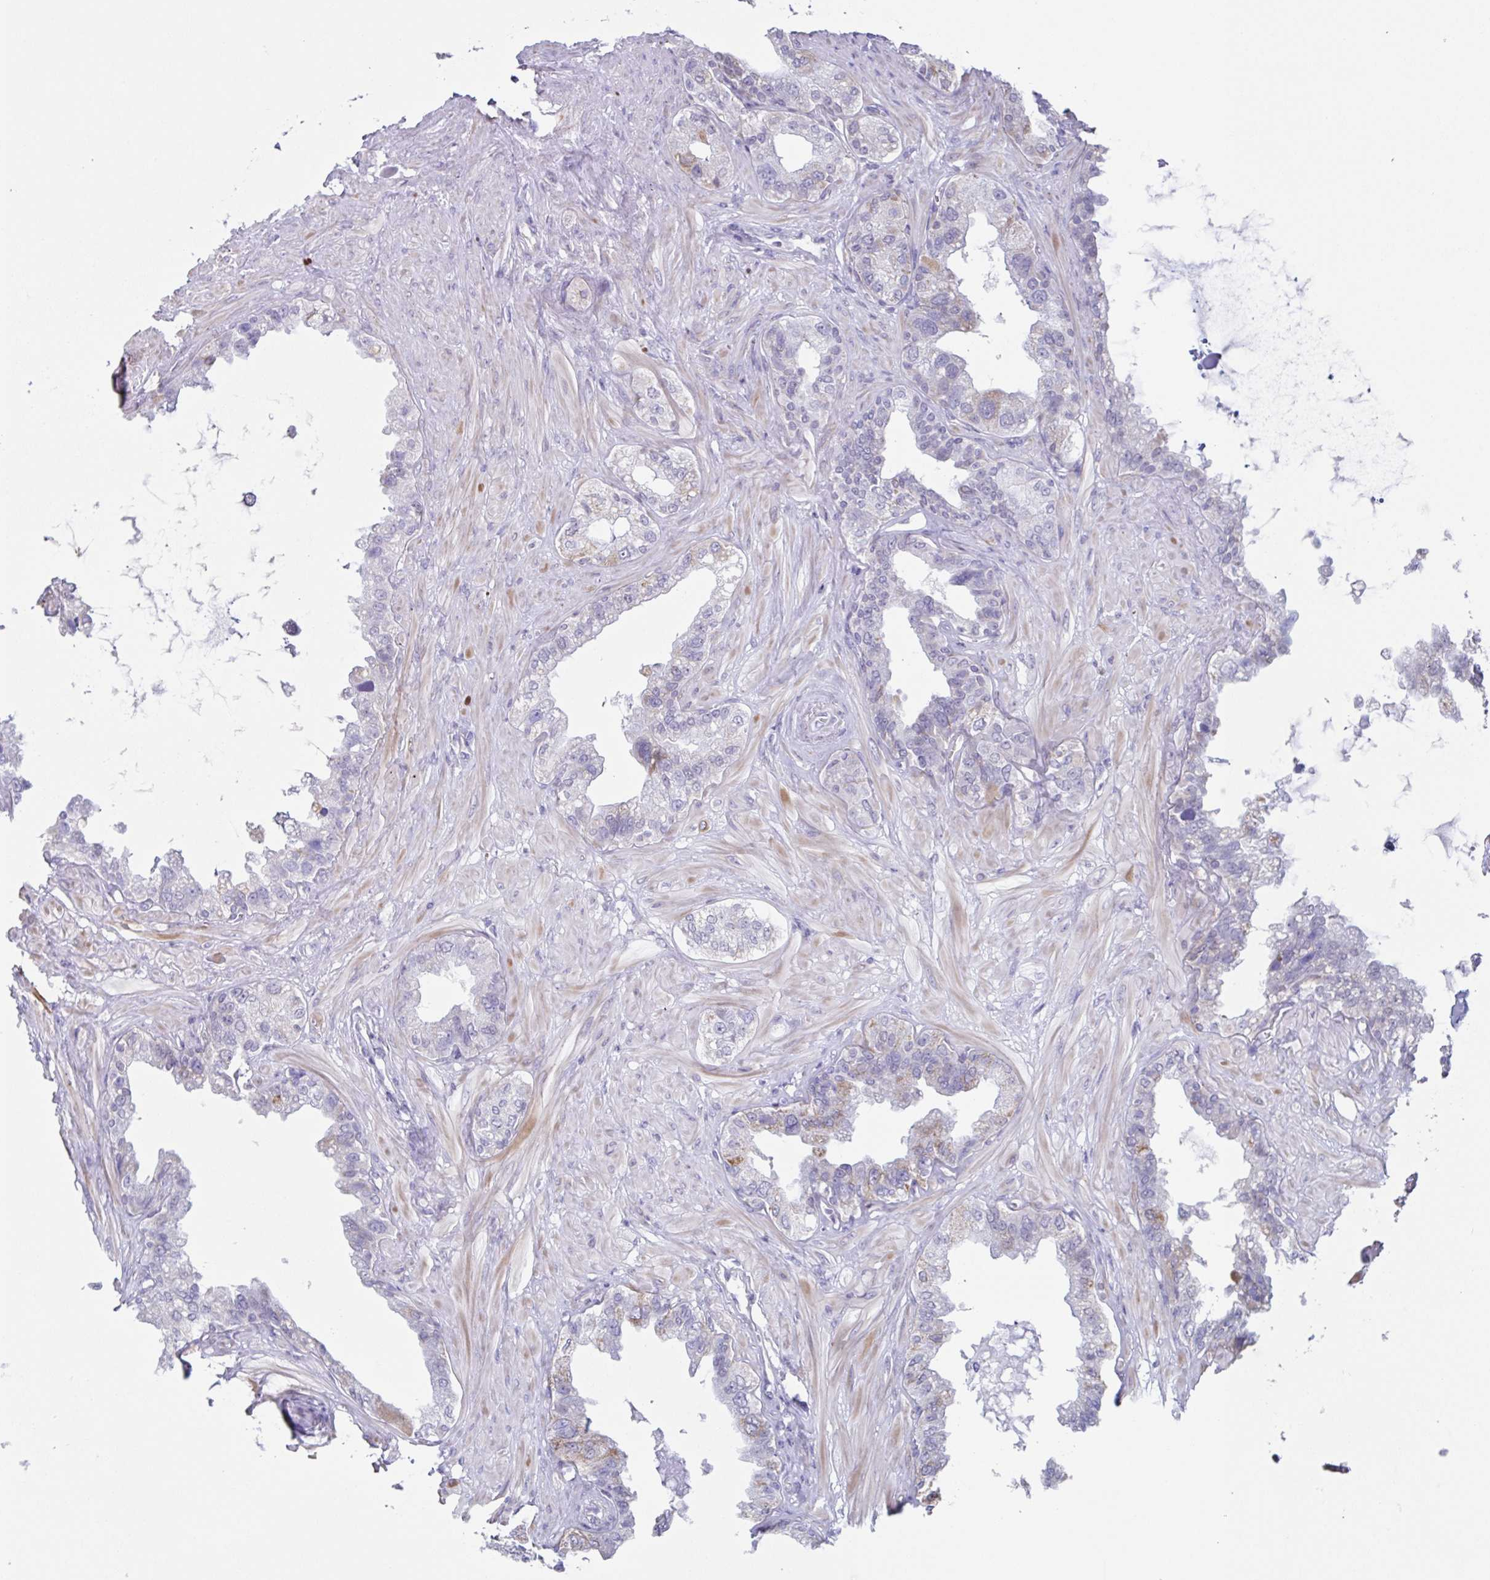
{"staining": {"intensity": "weak", "quantity": "<25%", "location": "cytoplasmic/membranous"}, "tissue": "seminal vesicle", "cell_type": "Glandular cells", "image_type": "normal", "snomed": [{"axis": "morphology", "description": "Normal tissue, NOS"}, {"axis": "topography", "description": "Seminal veicle"}, {"axis": "topography", "description": "Peripheral nerve tissue"}], "caption": "Glandular cells show no significant staining in normal seminal vesicle. (DAB immunohistochemistry (IHC) with hematoxylin counter stain).", "gene": "PBOV1", "patient": {"sex": "male", "age": 76}}